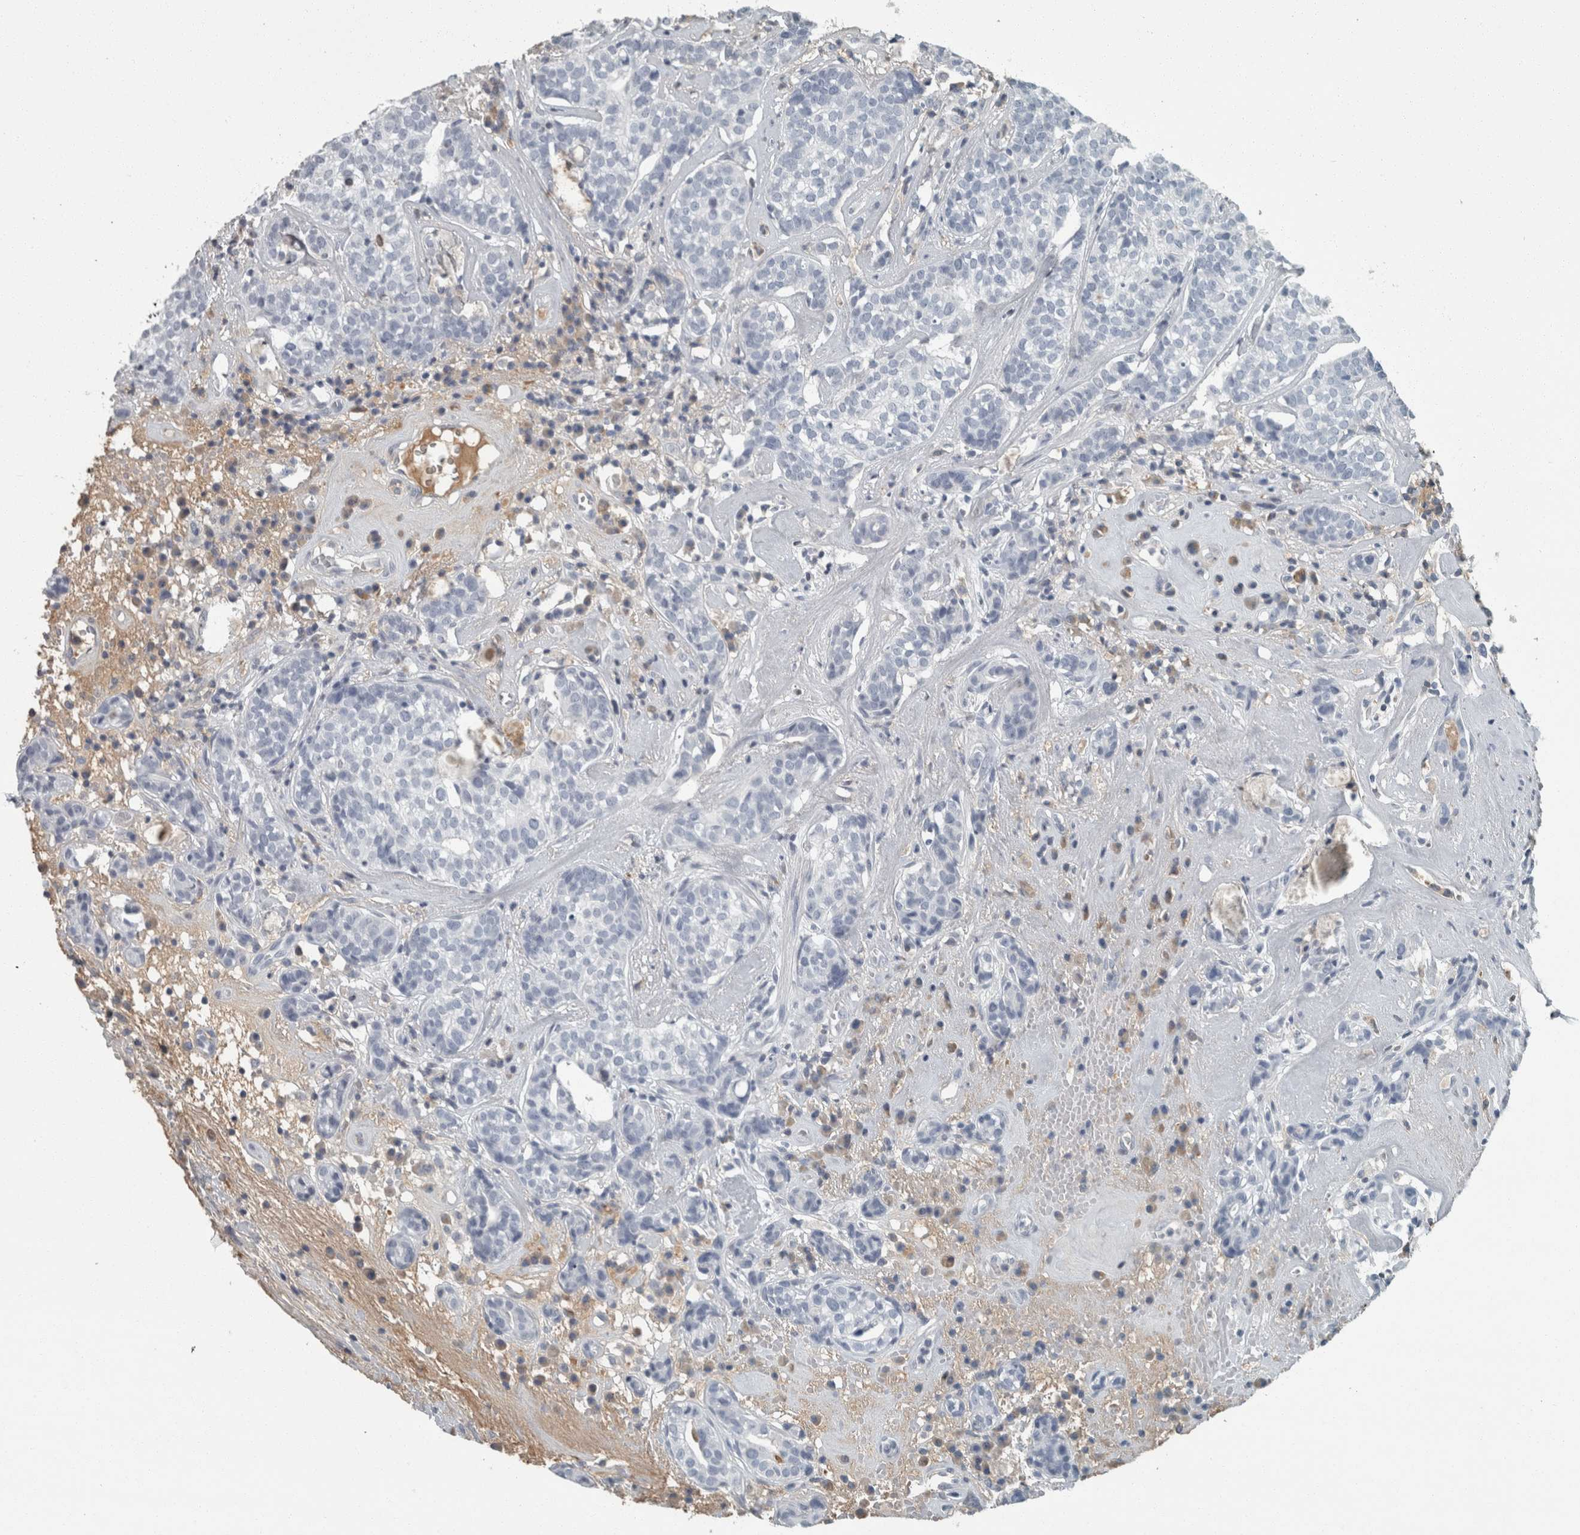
{"staining": {"intensity": "negative", "quantity": "none", "location": "none"}, "tissue": "head and neck cancer", "cell_type": "Tumor cells", "image_type": "cancer", "snomed": [{"axis": "morphology", "description": "Adenocarcinoma, NOS"}, {"axis": "topography", "description": "Salivary gland"}, {"axis": "topography", "description": "Head-Neck"}], "caption": "This histopathology image is of adenocarcinoma (head and neck) stained with immunohistochemistry (IHC) to label a protein in brown with the nuclei are counter-stained blue. There is no positivity in tumor cells. The staining was performed using DAB to visualize the protein expression in brown, while the nuclei were stained in blue with hematoxylin (Magnification: 20x).", "gene": "CHL1", "patient": {"sex": "female", "age": 65}}